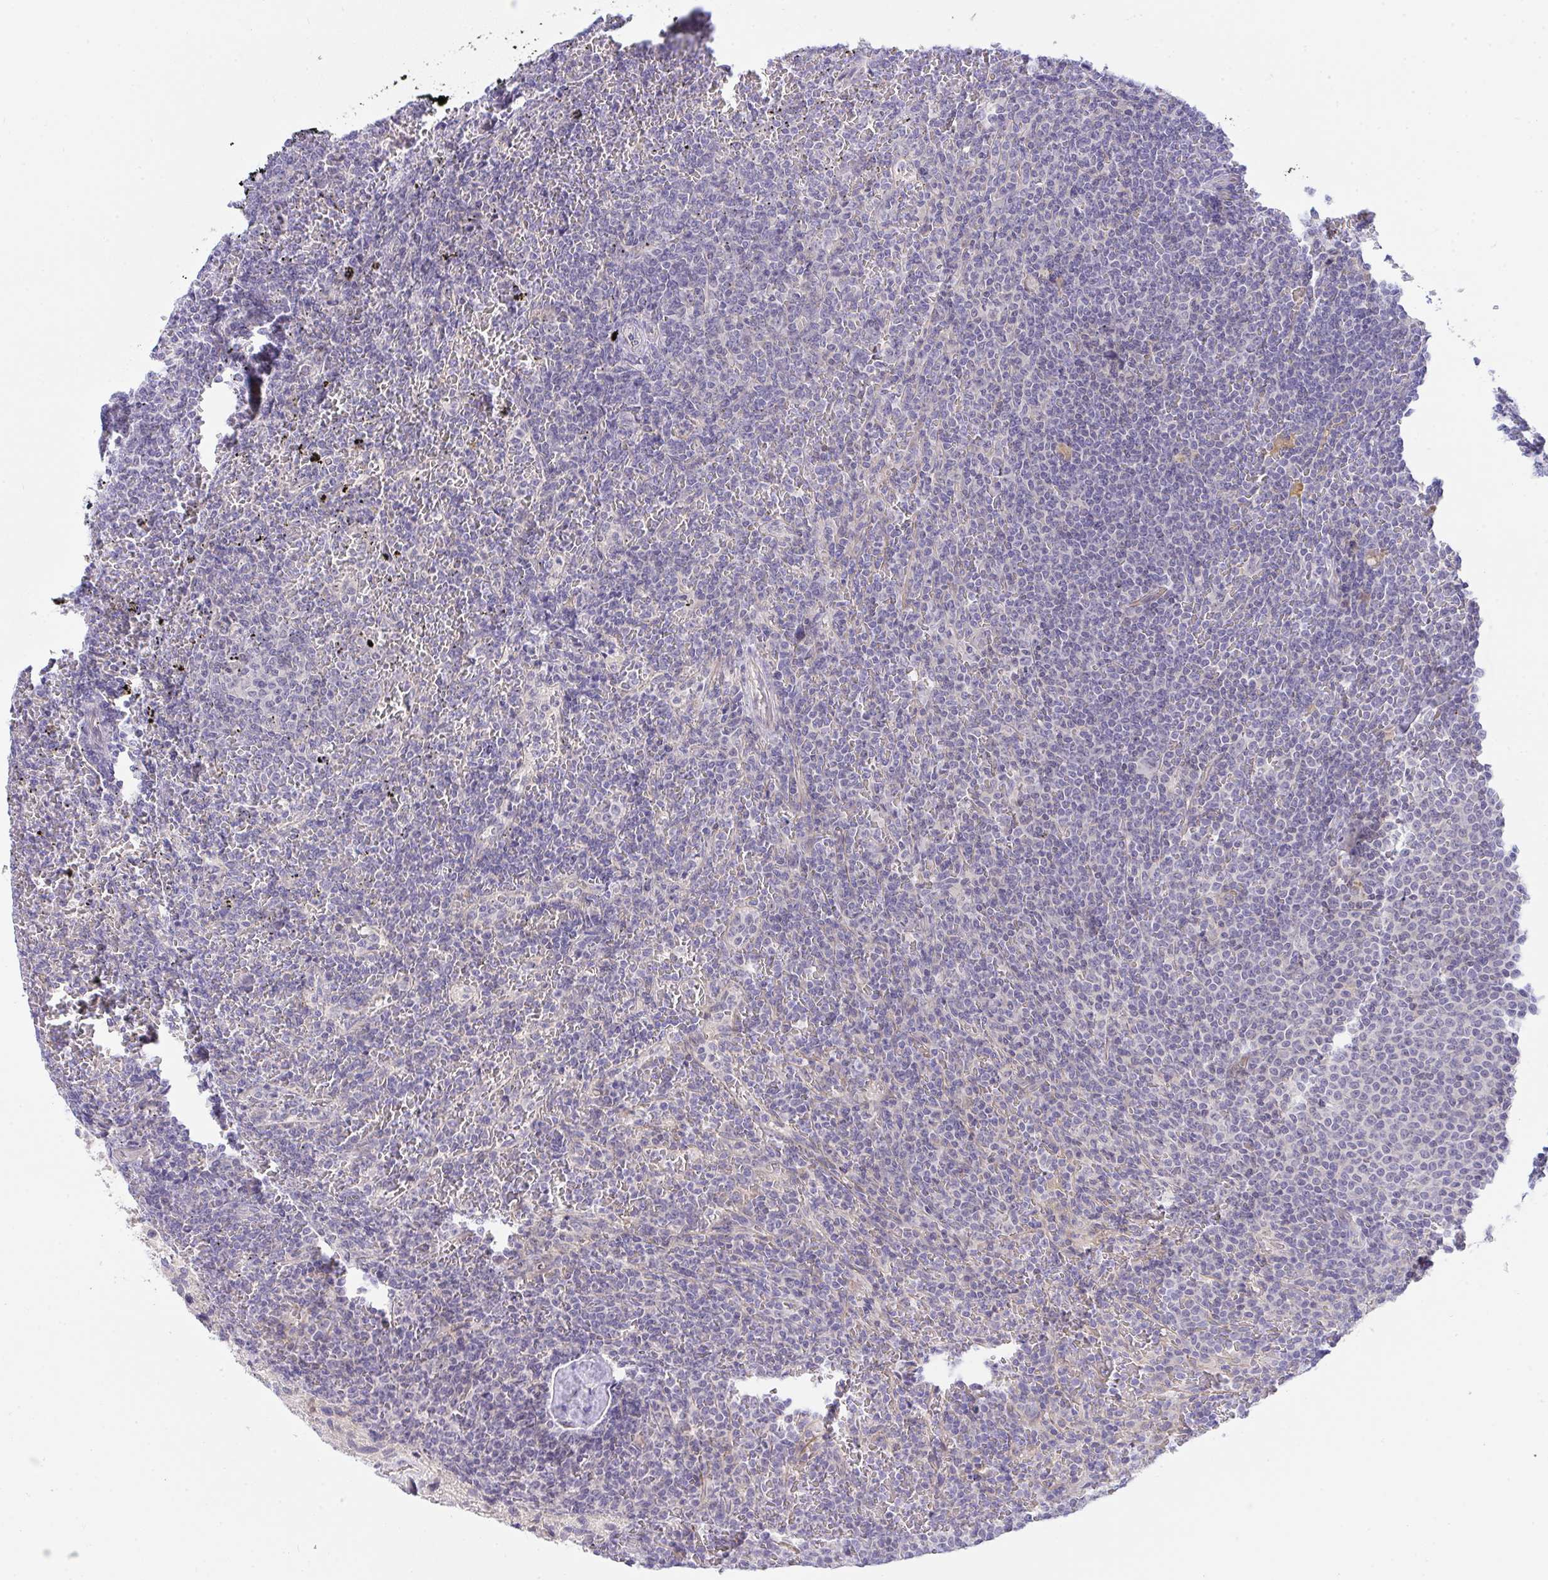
{"staining": {"intensity": "negative", "quantity": "none", "location": "none"}, "tissue": "lymphoma", "cell_type": "Tumor cells", "image_type": "cancer", "snomed": [{"axis": "morphology", "description": "Malignant lymphoma, non-Hodgkin's type, Low grade"}, {"axis": "topography", "description": "Spleen"}], "caption": "Malignant lymphoma, non-Hodgkin's type (low-grade) was stained to show a protein in brown. There is no significant expression in tumor cells. (Immunohistochemistry, brightfield microscopy, high magnification).", "gene": "HOXD12", "patient": {"sex": "female", "age": 77}}